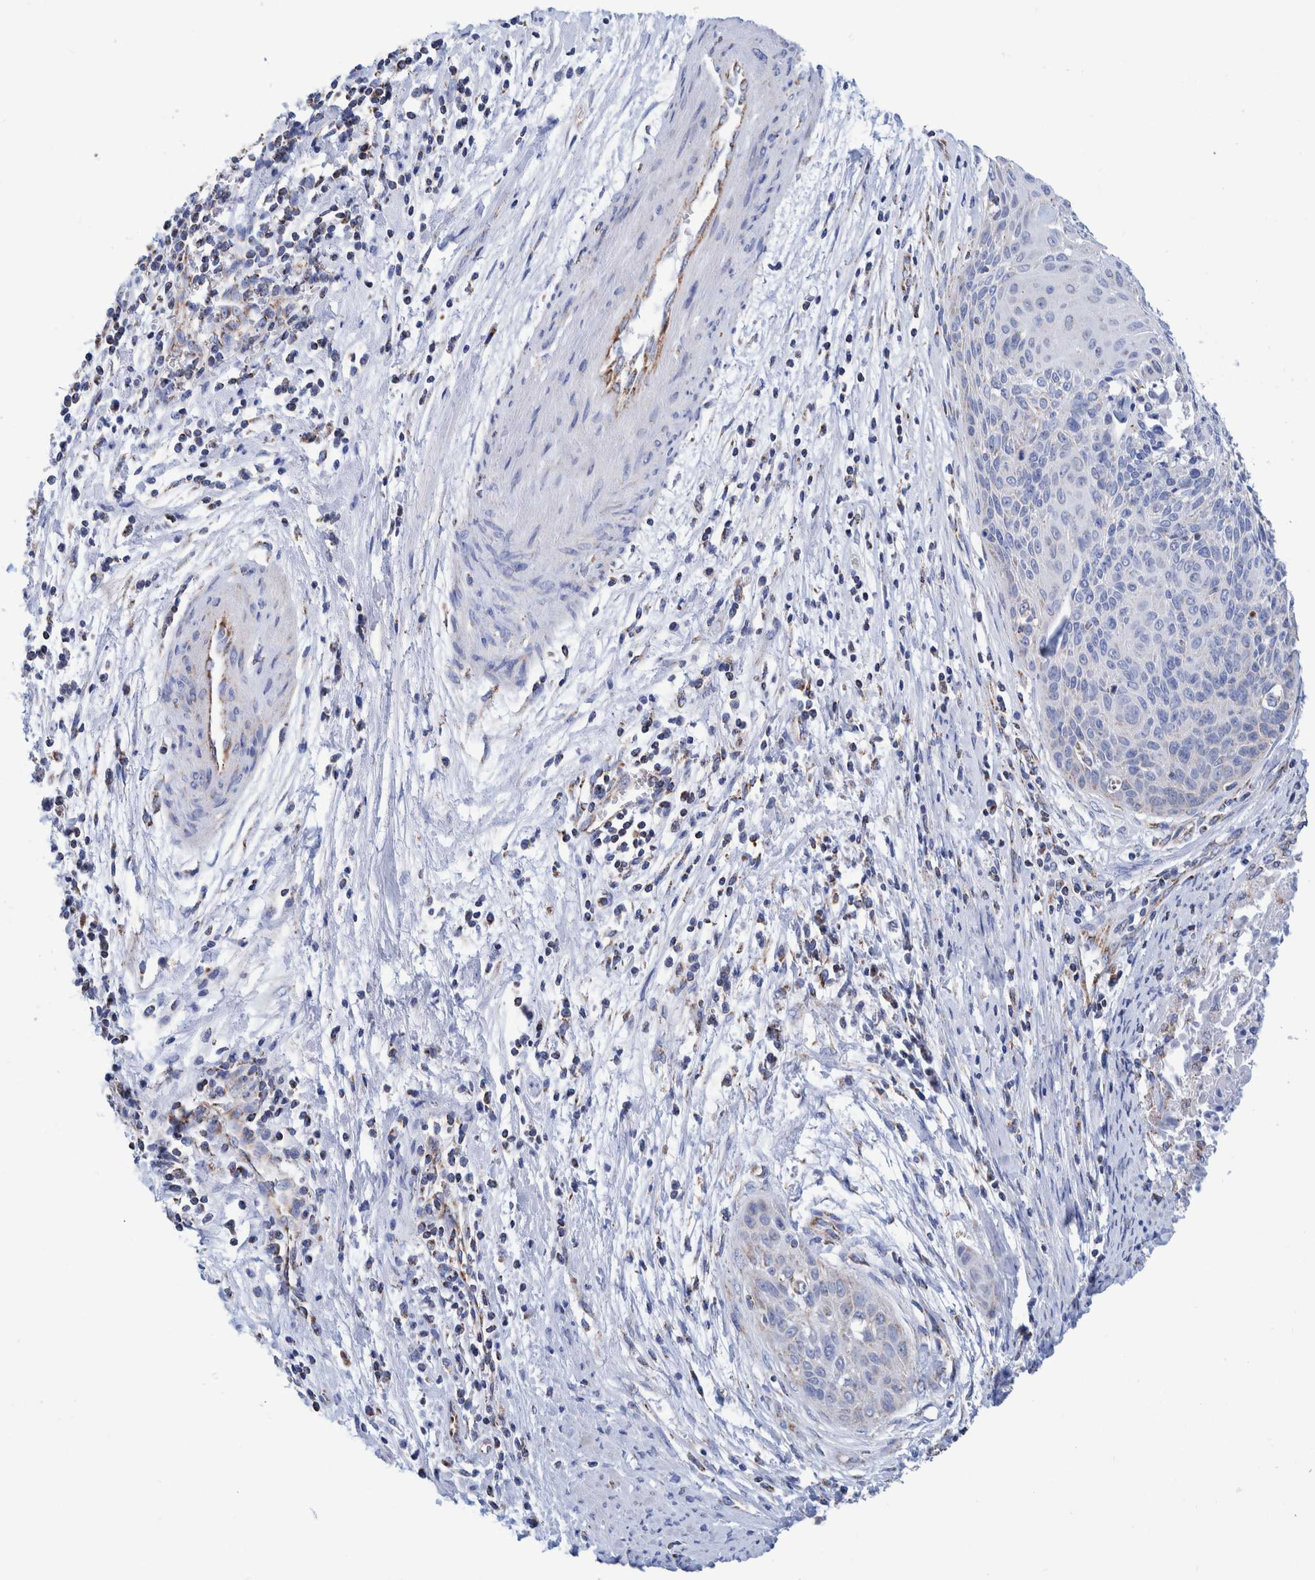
{"staining": {"intensity": "weak", "quantity": "25%-75%", "location": "cytoplasmic/membranous"}, "tissue": "cervical cancer", "cell_type": "Tumor cells", "image_type": "cancer", "snomed": [{"axis": "morphology", "description": "Squamous cell carcinoma, NOS"}, {"axis": "topography", "description": "Cervix"}], "caption": "Immunohistochemical staining of human squamous cell carcinoma (cervical) displays low levels of weak cytoplasmic/membranous staining in about 25%-75% of tumor cells.", "gene": "DECR1", "patient": {"sex": "female", "age": 55}}